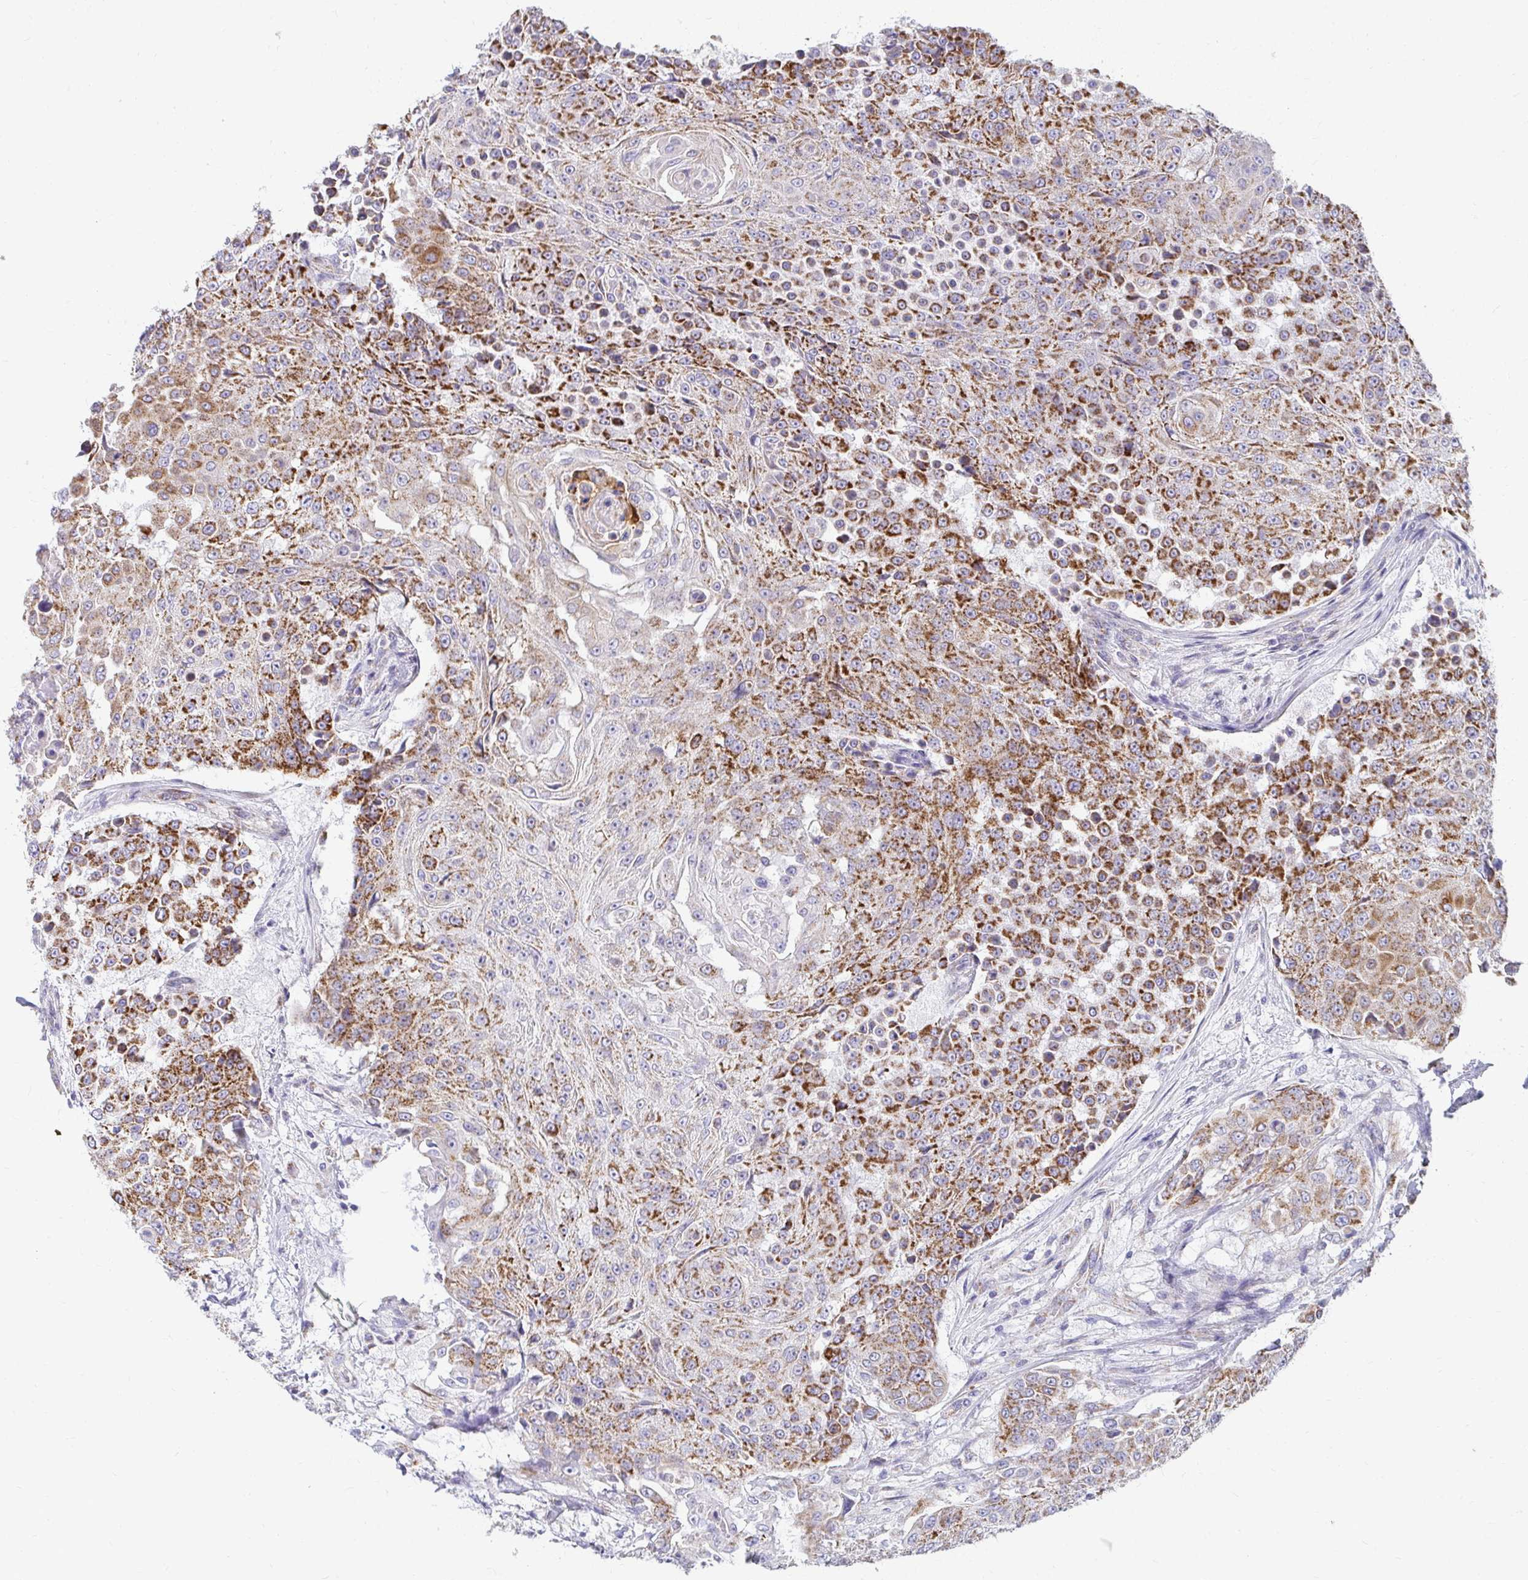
{"staining": {"intensity": "strong", "quantity": ">75%", "location": "cytoplasmic/membranous"}, "tissue": "urothelial cancer", "cell_type": "Tumor cells", "image_type": "cancer", "snomed": [{"axis": "morphology", "description": "Urothelial carcinoma, High grade"}, {"axis": "topography", "description": "Urinary bladder"}], "caption": "Immunohistochemistry of urothelial cancer exhibits high levels of strong cytoplasmic/membranous staining in about >75% of tumor cells.", "gene": "EXOC5", "patient": {"sex": "female", "age": 63}}